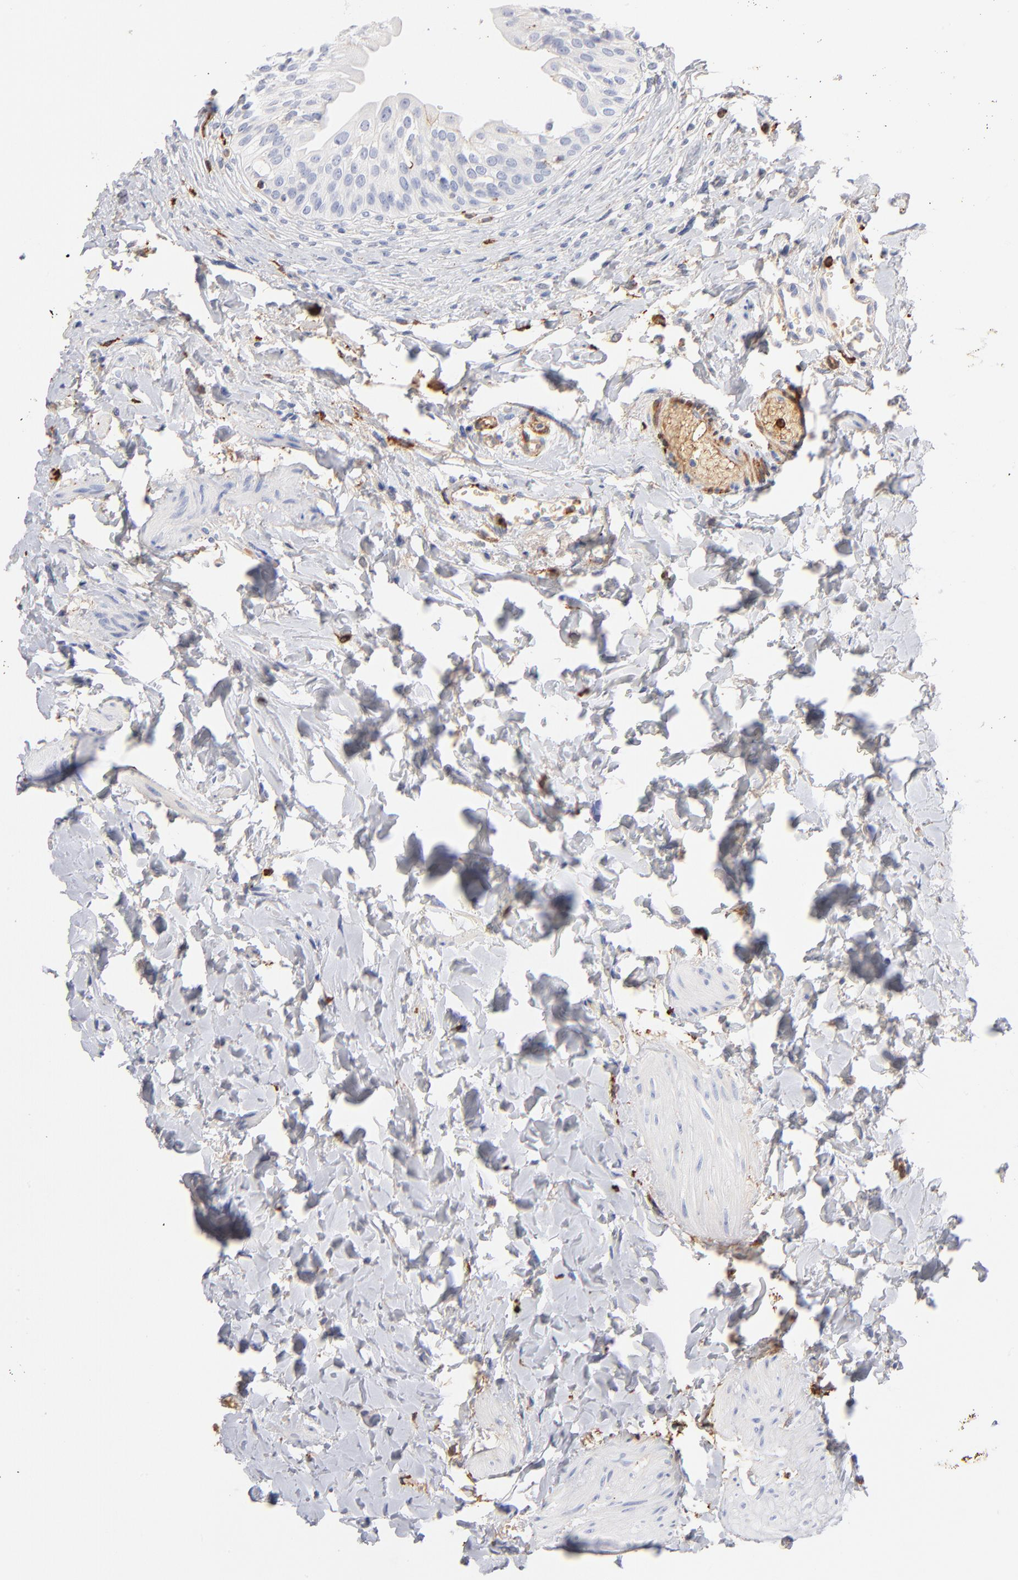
{"staining": {"intensity": "negative", "quantity": "none", "location": "none"}, "tissue": "urinary bladder", "cell_type": "Urothelial cells", "image_type": "normal", "snomed": [{"axis": "morphology", "description": "Normal tissue, NOS"}, {"axis": "topography", "description": "Urinary bladder"}], "caption": "Immunohistochemistry (IHC) of unremarkable human urinary bladder exhibits no expression in urothelial cells.", "gene": "APOH", "patient": {"sex": "female", "age": 80}}